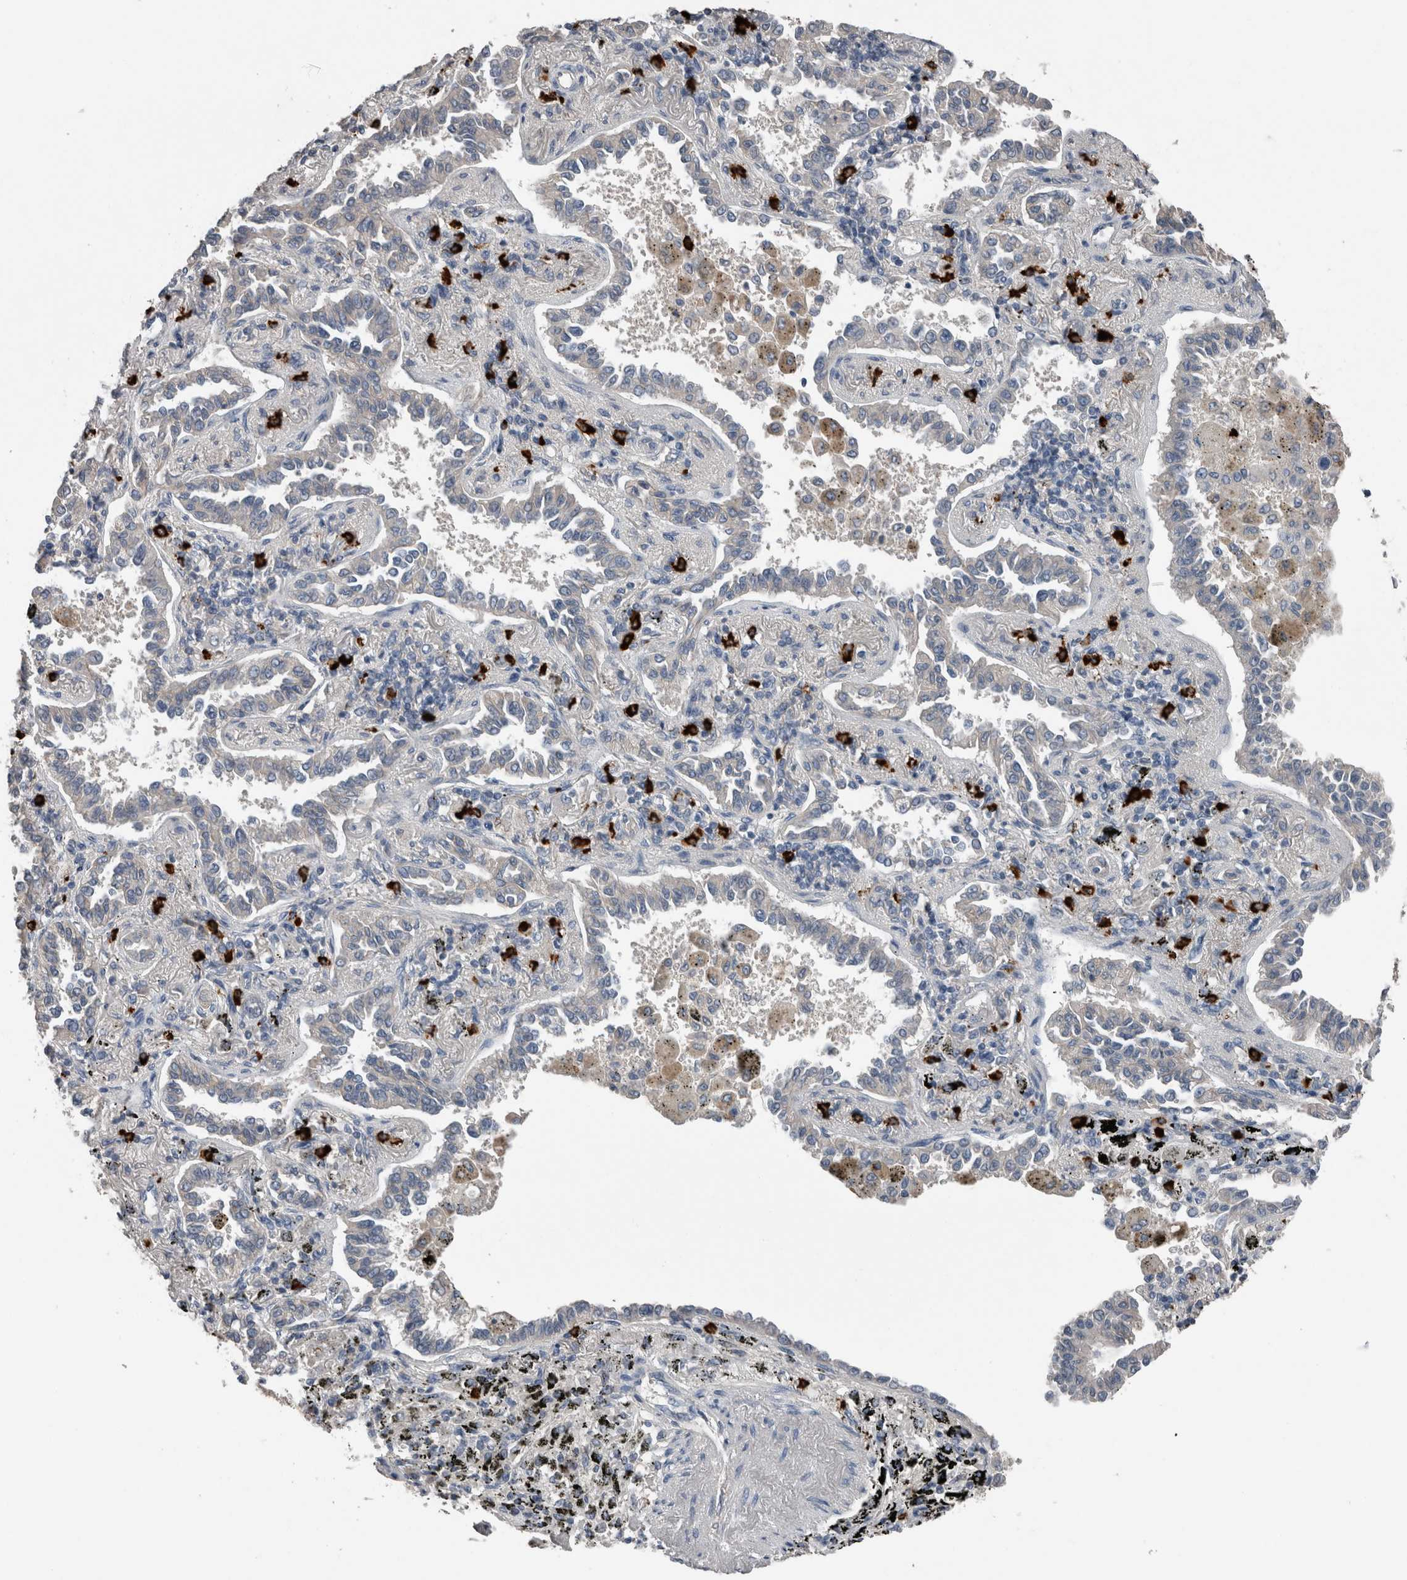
{"staining": {"intensity": "negative", "quantity": "none", "location": "none"}, "tissue": "lung cancer", "cell_type": "Tumor cells", "image_type": "cancer", "snomed": [{"axis": "morphology", "description": "Normal tissue, NOS"}, {"axis": "morphology", "description": "Adenocarcinoma, NOS"}, {"axis": "topography", "description": "Lung"}], "caption": "Tumor cells are negative for brown protein staining in lung cancer (adenocarcinoma). (DAB IHC with hematoxylin counter stain).", "gene": "CRNN", "patient": {"sex": "male", "age": 59}}